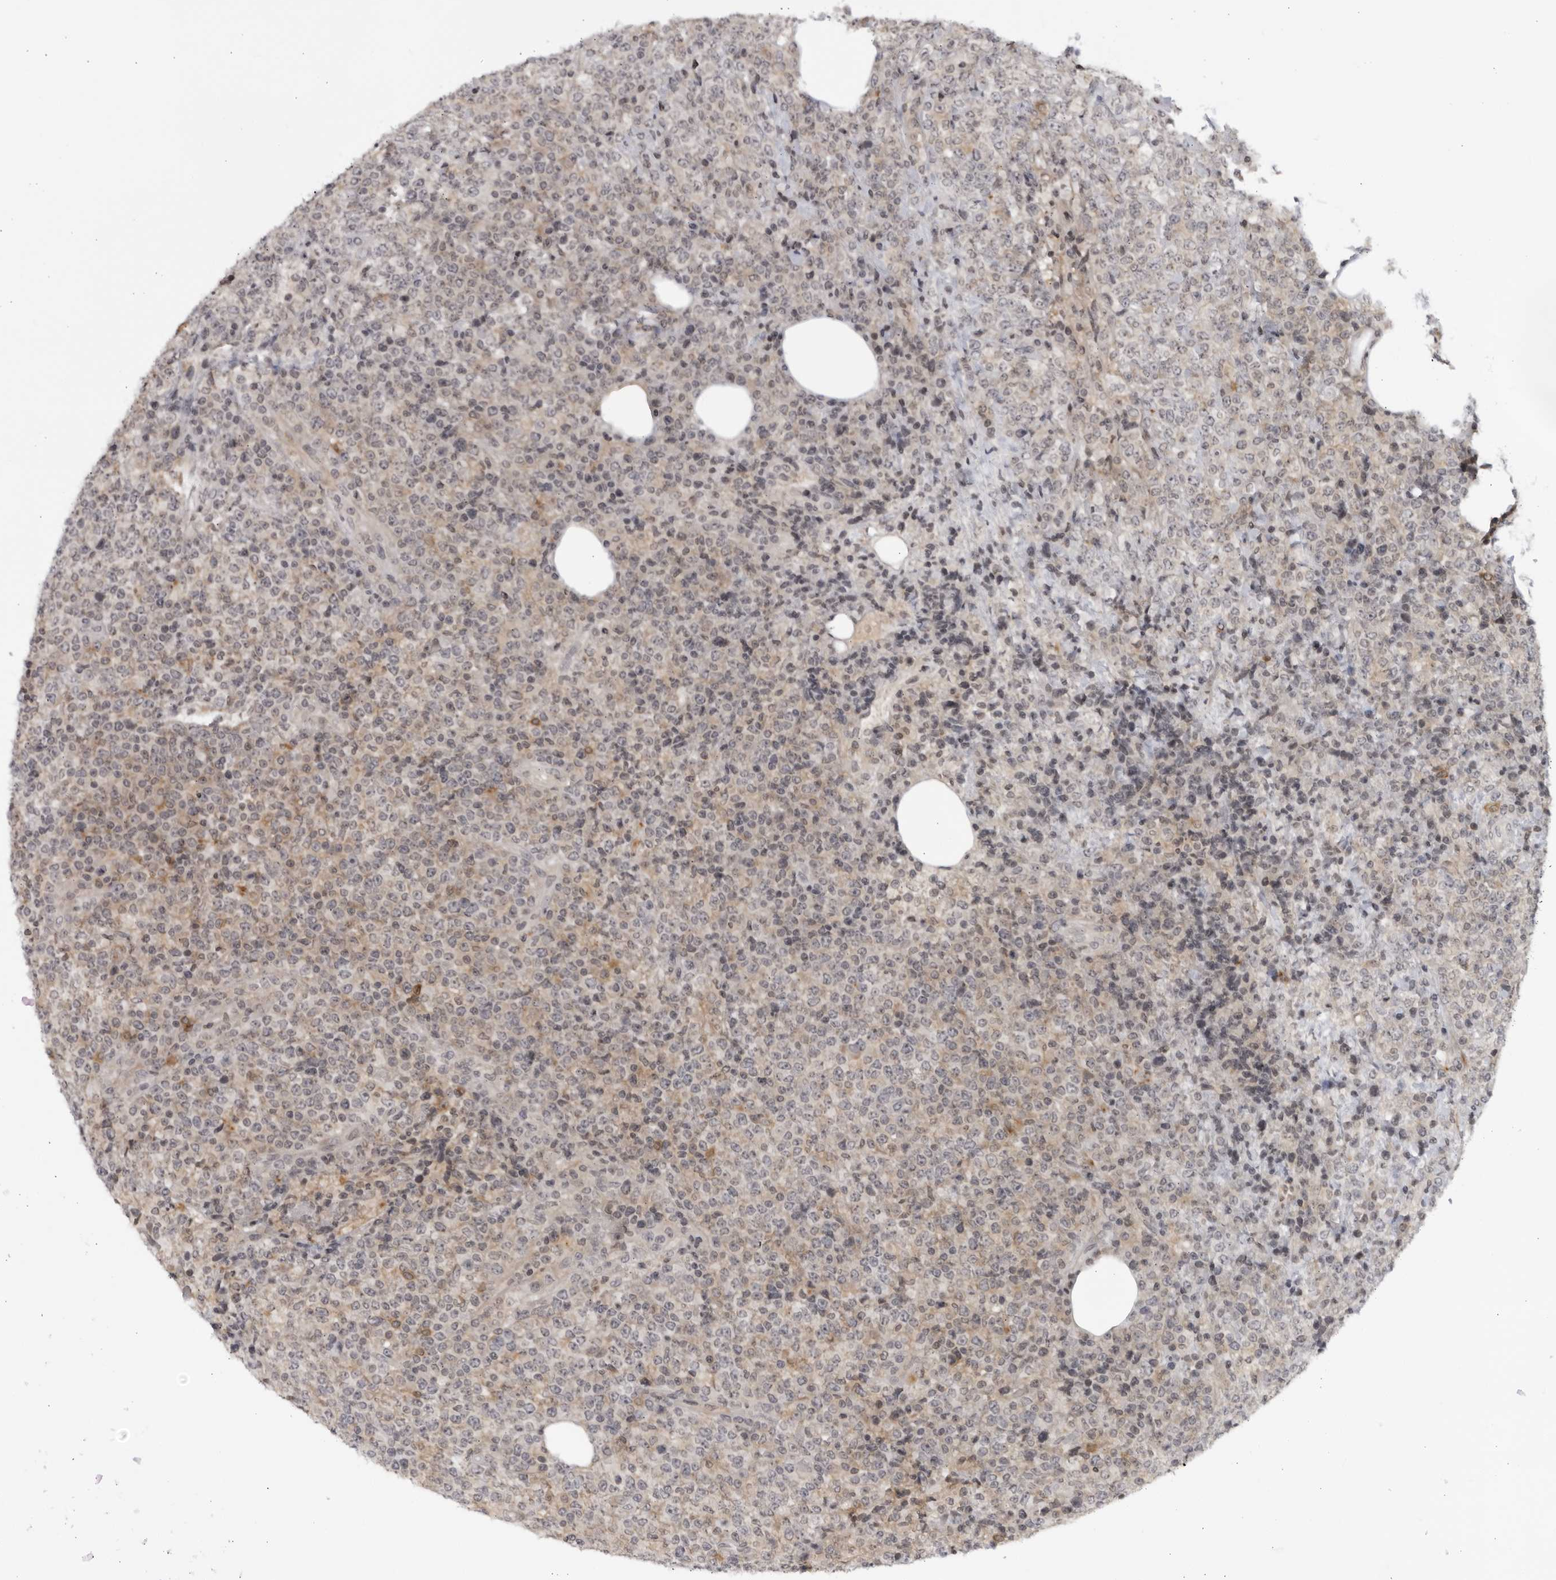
{"staining": {"intensity": "weak", "quantity": "<25%", "location": "nuclear"}, "tissue": "lymphoma", "cell_type": "Tumor cells", "image_type": "cancer", "snomed": [{"axis": "morphology", "description": "Malignant lymphoma, non-Hodgkin's type, High grade"}, {"axis": "topography", "description": "Lymph node"}], "caption": "DAB (3,3'-diaminobenzidine) immunohistochemical staining of human high-grade malignant lymphoma, non-Hodgkin's type shows no significant staining in tumor cells.", "gene": "DTL", "patient": {"sex": "male", "age": 13}}